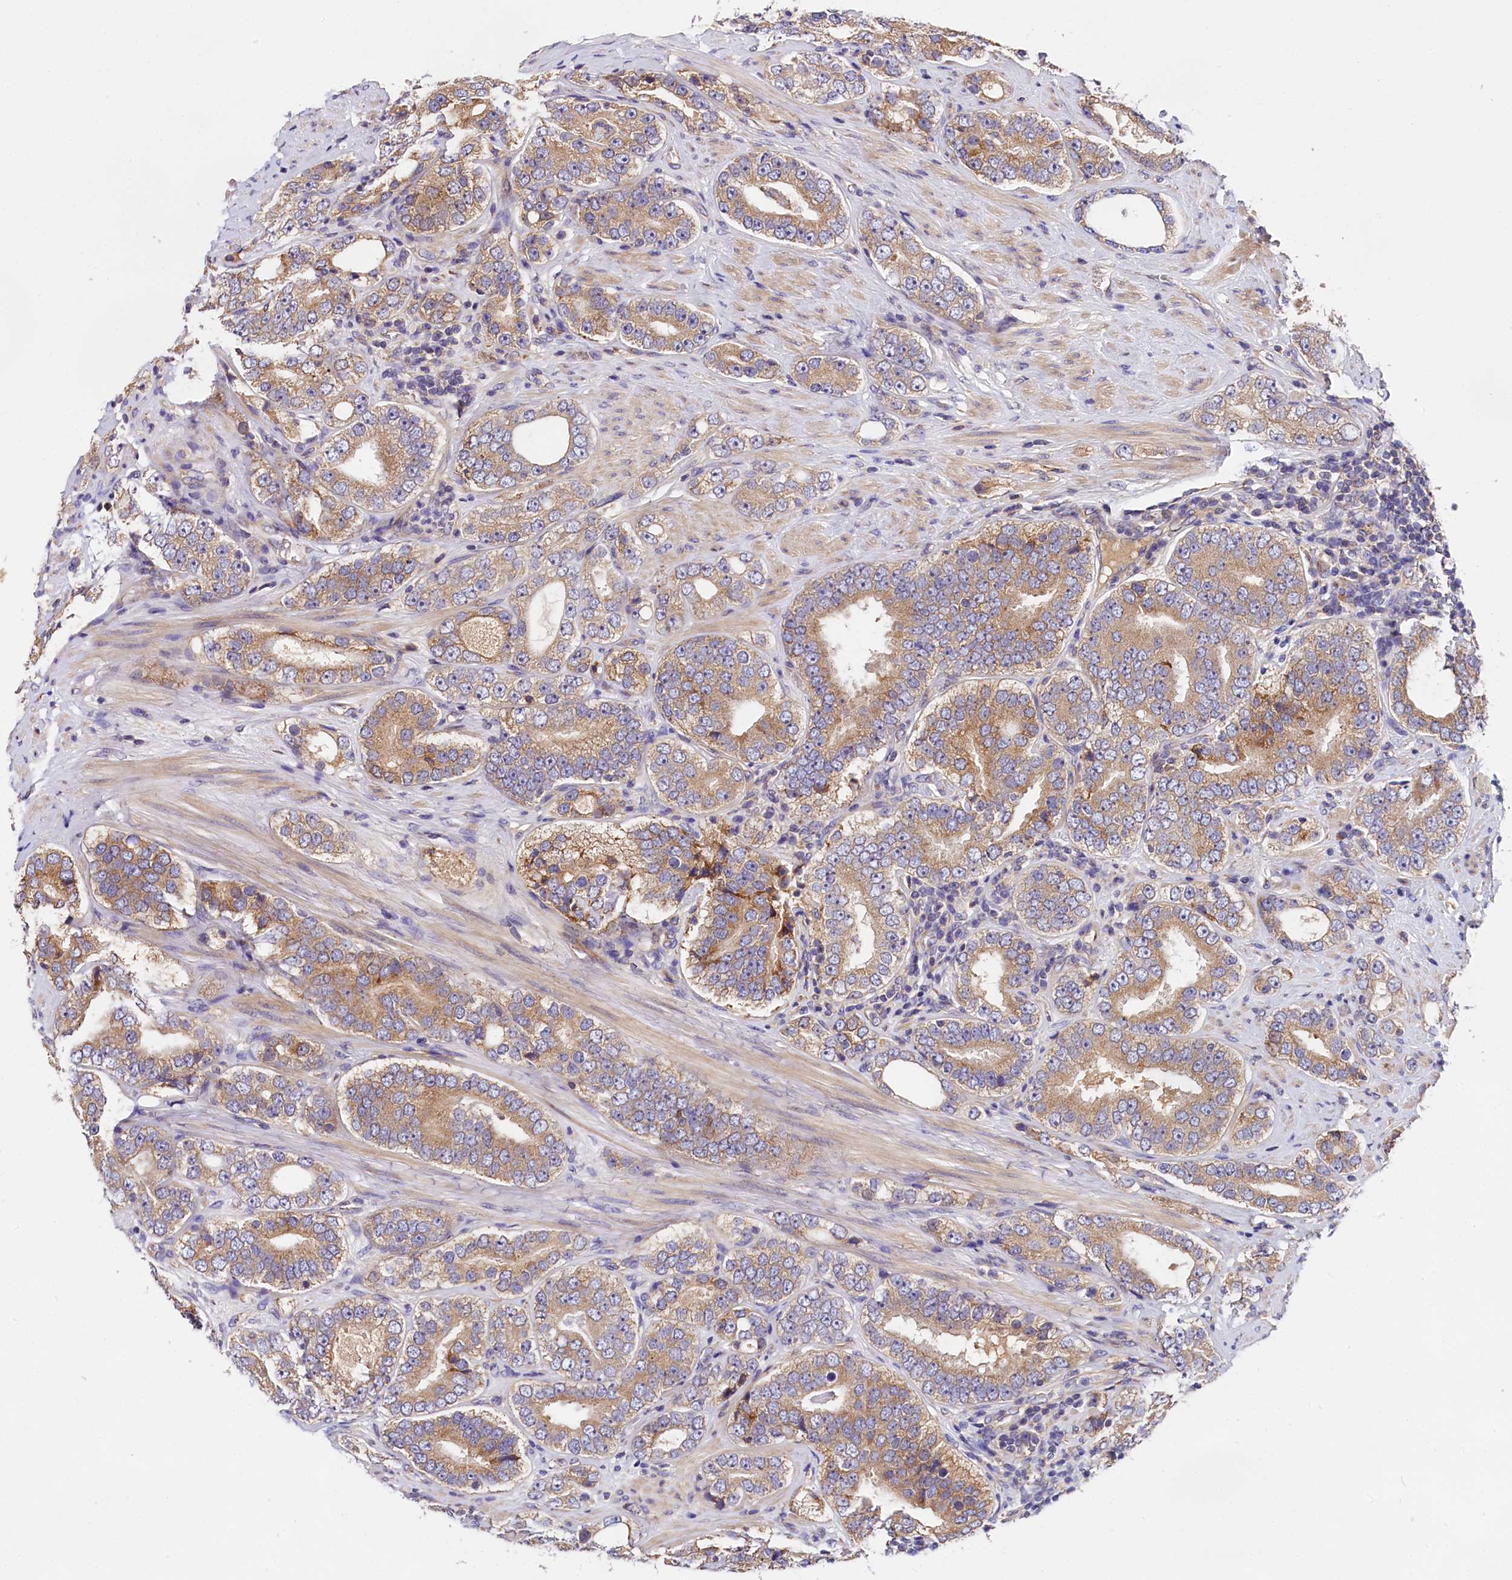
{"staining": {"intensity": "moderate", "quantity": "25%-75%", "location": "cytoplasmic/membranous"}, "tissue": "prostate cancer", "cell_type": "Tumor cells", "image_type": "cancer", "snomed": [{"axis": "morphology", "description": "Adenocarcinoma, High grade"}, {"axis": "topography", "description": "Prostate"}], "caption": "Protein expression by immunohistochemistry displays moderate cytoplasmic/membranous staining in about 25%-75% of tumor cells in prostate cancer.", "gene": "SPG11", "patient": {"sex": "male", "age": 56}}